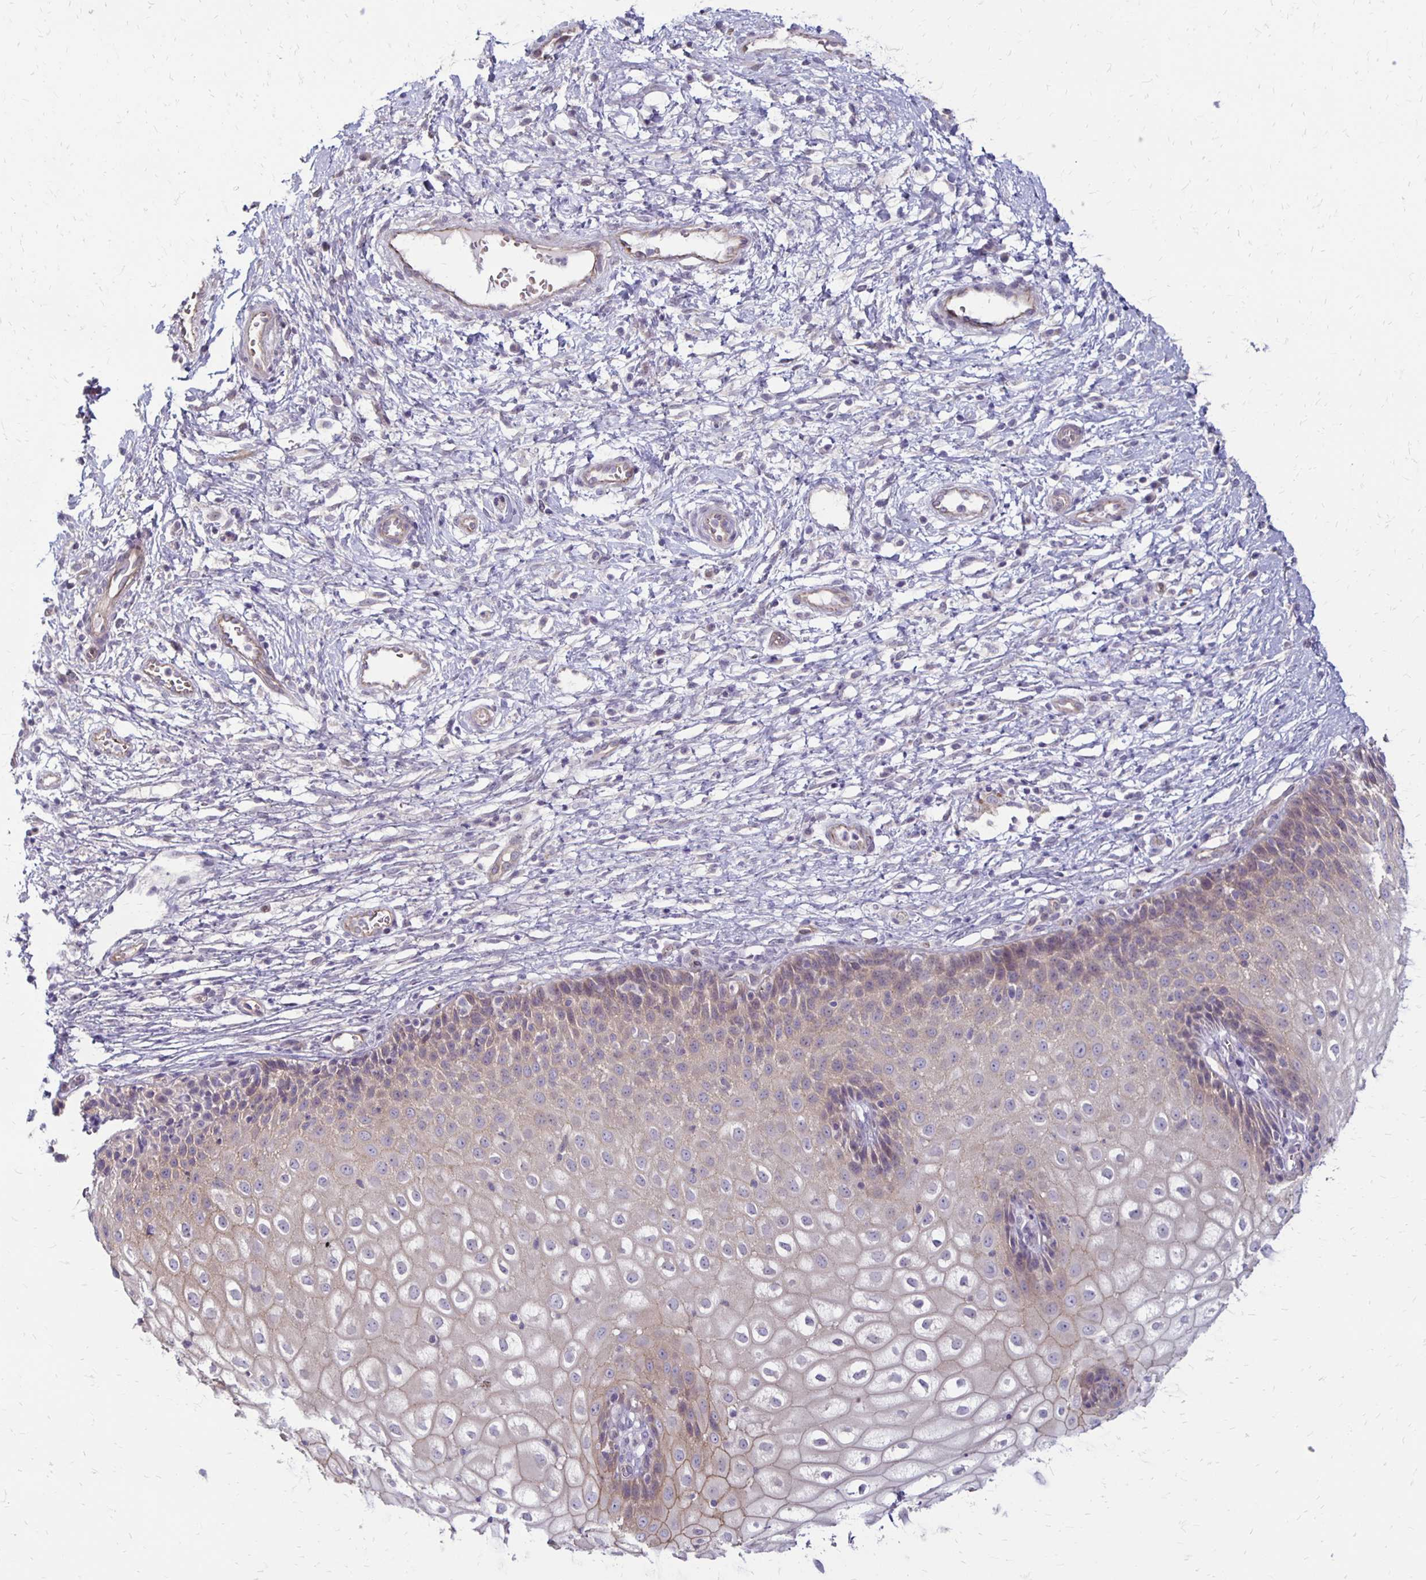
{"staining": {"intensity": "weak", "quantity": "25%-75%", "location": "cytoplasmic/membranous"}, "tissue": "cervix", "cell_type": "Glandular cells", "image_type": "normal", "snomed": [{"axis": "morphology", "description": "Normal tissue, NOS"}, {"axis": "topography", "description": "Cervix"}], "caption": "Immunohistochemistry staining of unremarkable cervix, which shows low levels of weak cytoplasmic/membranous positivity in approximately 25%-75% of glandular cells indicating weak cytoplasmic/membranous protein staining. The staining was performed using DAB (brown) for protein detection and nuclei were counterstained in hematoxylin (blue).", "gene": "KATNBL1", "patient": {"sex": "female", "age": 36}}